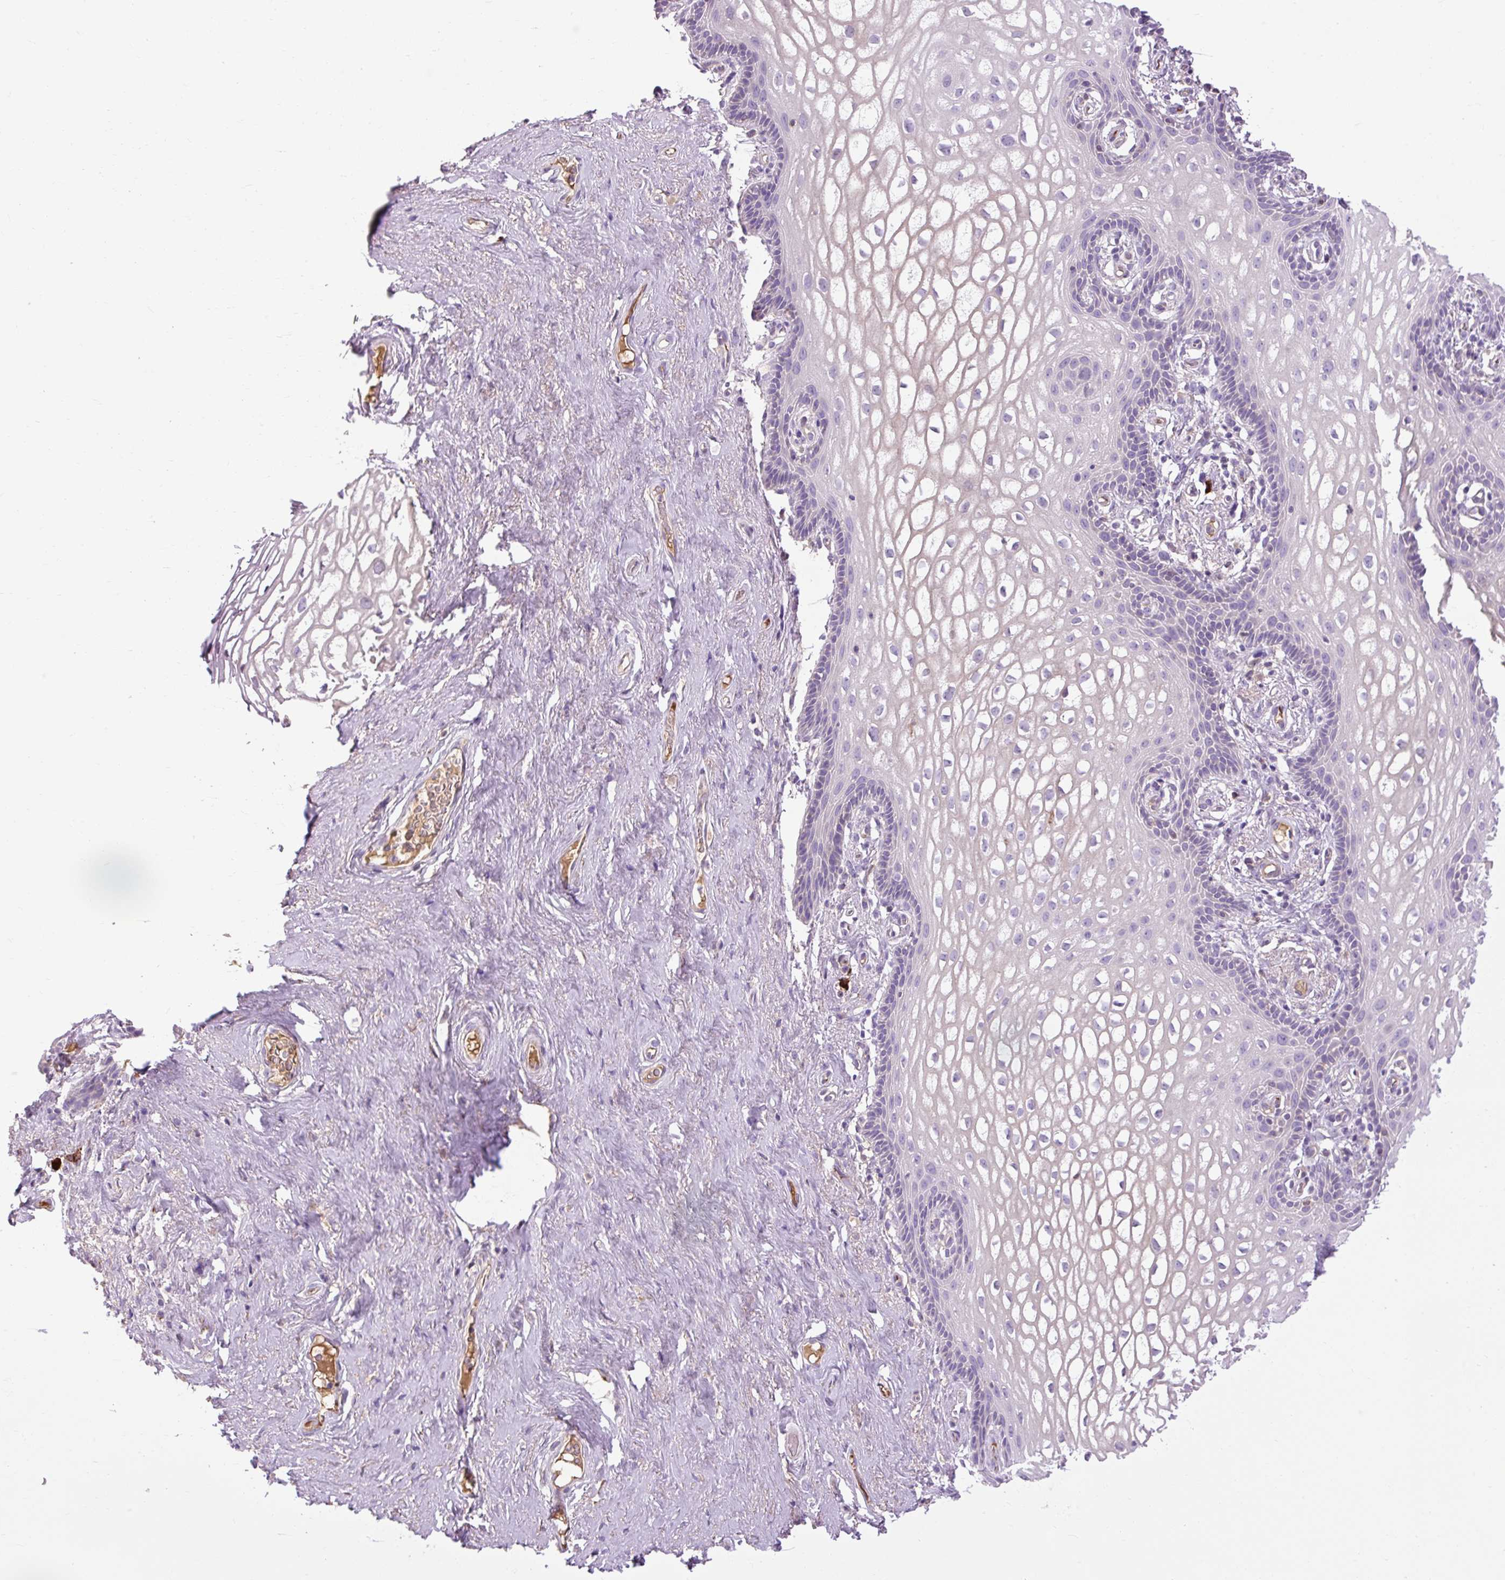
{"staining": {"intensity": "negative", "quantity": "none", "location": "none"}, "tissue": "vagina", "cell_type": "Squamous epithelial cells", "image_type": "normal", "snomed": [{"axis": "morphology", "description": "Normal tissue, NOS"}, {"axis": "topography", "description": "Vagina"}, {"axis": "topography", "description": "Peripheral nerve tissue"}], "caption": "Immunohistochemistry photomicrograph of benign vagina: vagina stained with DAB (3,3'-diaminobenzidine) shows no significant protein positivity in squamous epithelial cells.", "gene": "ARRDC2", "patient": {"sex": "female", "age": 71}}